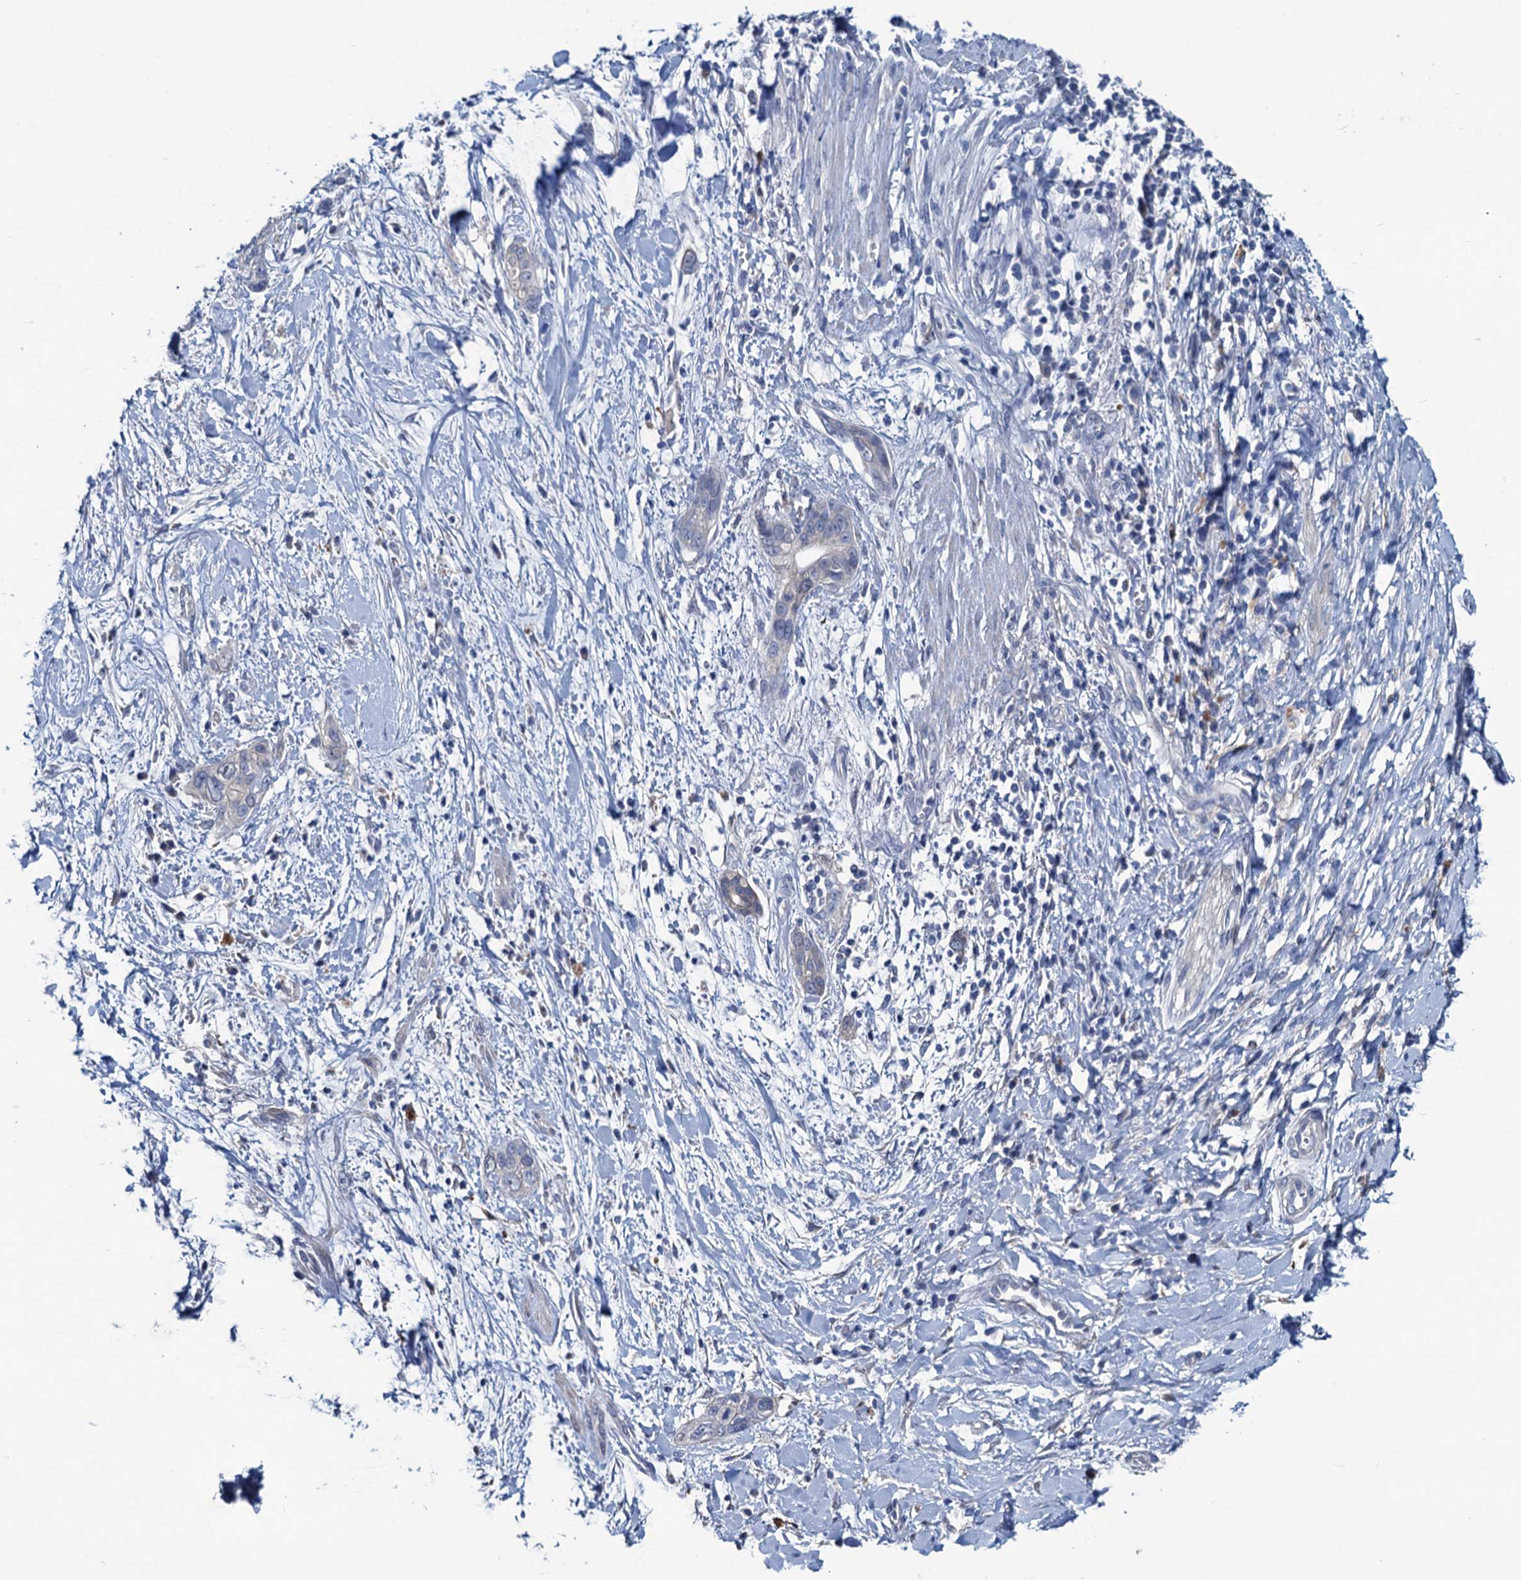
{"staining": {"intensity": "negative", "quantity": "none", "location": "none"}, "tissue": "pancreatic cancer", "cell_type": "Tumor cells", "image_type": "cancer", "snomed": [{"axis": "morphology", "description": "Normal tissue, NOS"}, {"axis": "morphology", "description": "Adenocarcinoma, NOS"}, {"axis": "topography", "description": "Pancreas"}, {"axis": "topography", "description": "Peripheral nerve tissue"}], "caption": "Micrograph shows no significant protein positivity in tumor cells of pancreatic adenocarcinoma.", "gene": "RTKN2", "patient": {"sex": "male", "age": 59}}